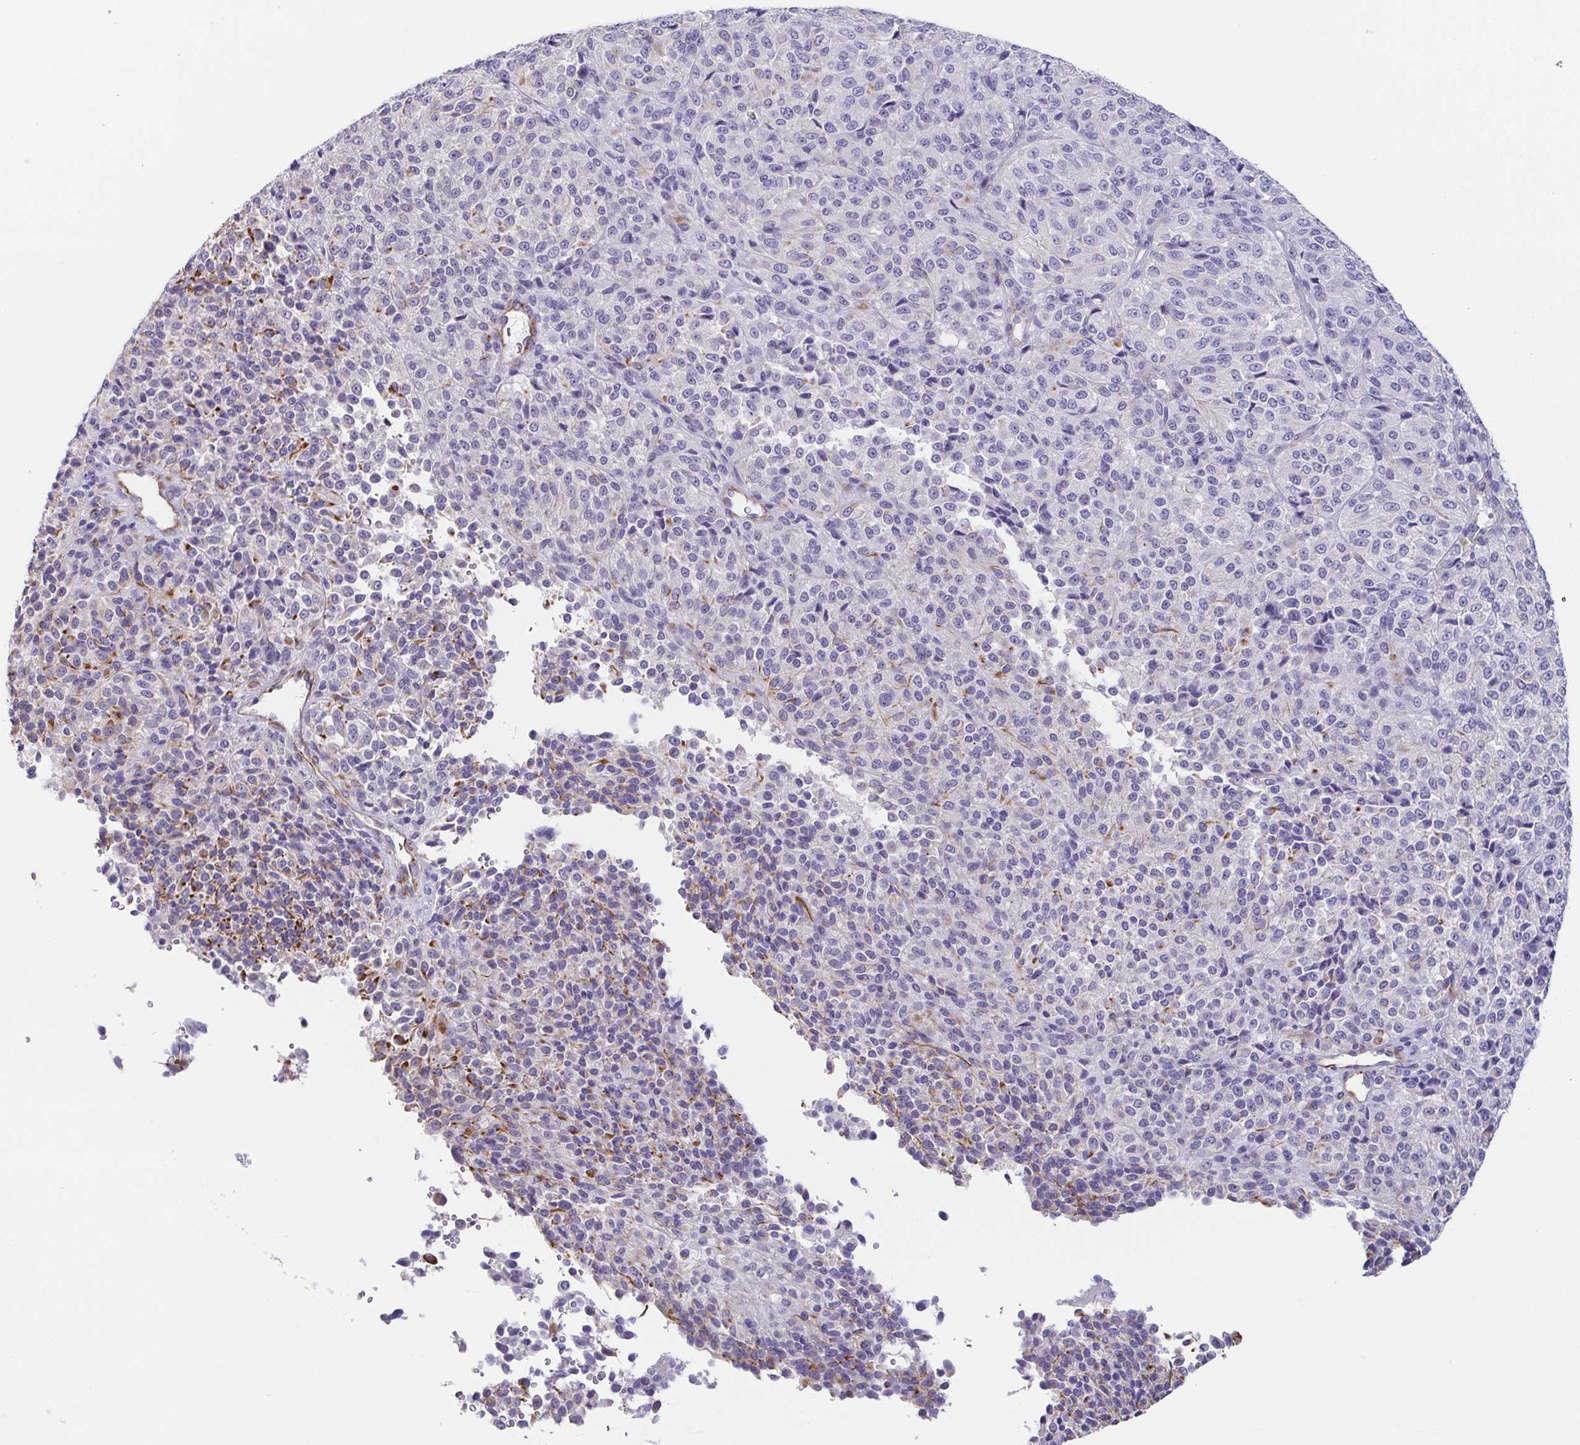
{"staining": {"intensity": "negative", "quantity": "none", "location": "none"}, "tissue": "melanoma", "cell_type": "Tumor cells", "image_type": "cancer", "snomed": [{"axis": "morphology", "description": "Malignant melanoma, Metastatic site"}, {"axis": "topography", "description": "Brain"}], "caption": "This is an immunohistochemistry micrograph of human malignant melanoma (metastatic site). There is no positivity in tumor cells.", "gene": "COL17A1", "patient": {"sex": "female", "age": 56}}